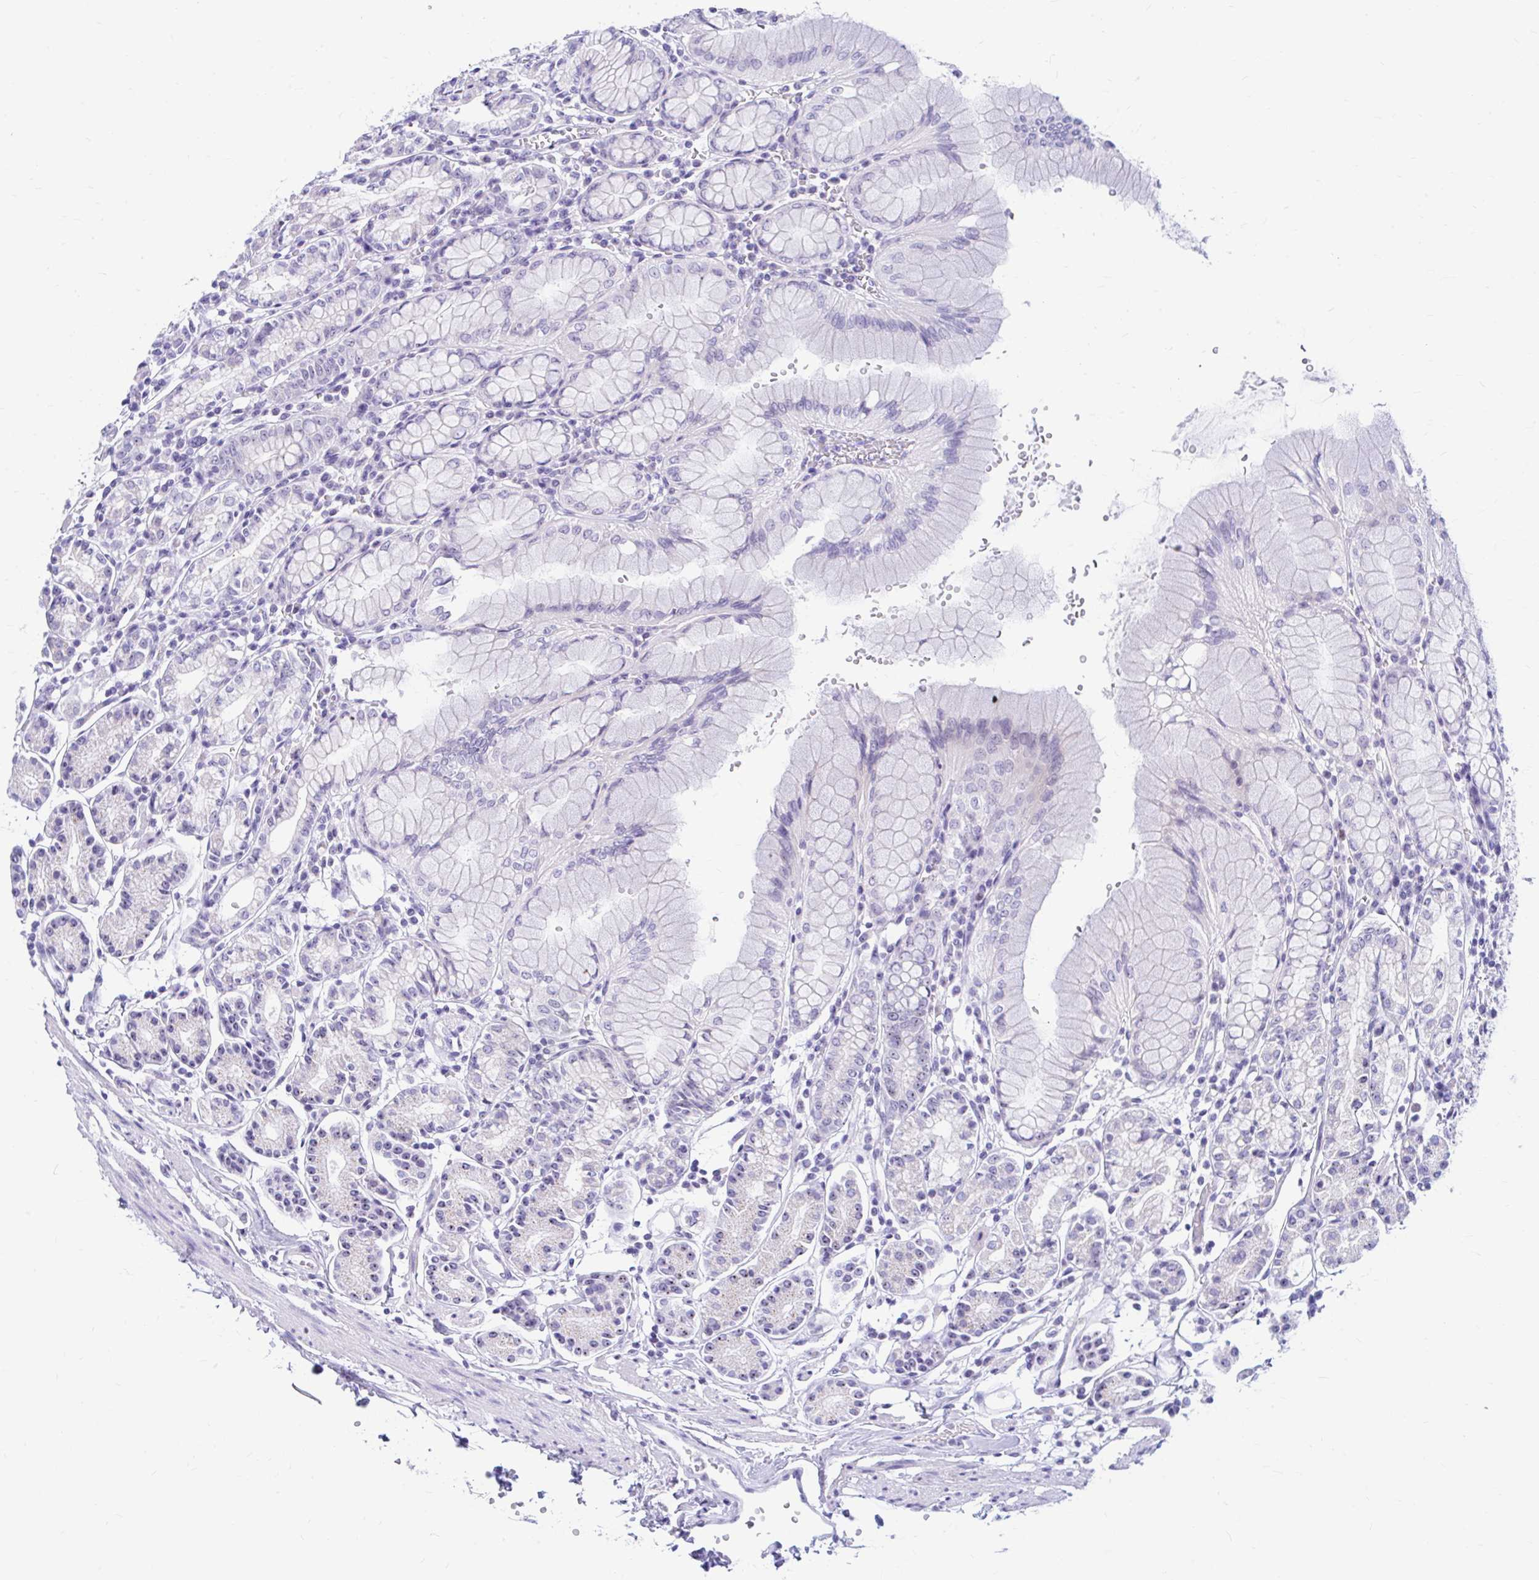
{"staining": {"intensity": "weak", "quantity": "<25%", "location": "nuclear"}, "tissue": "stomach", "cell_type": "Glandular cells", "image_type": "normal", "snomed": [{"axis": "morphology", "description": "Normal tissue, NOS"}, {"axis": "topography", "description": "Stomach"}], "caption": "High magnification brightfield microscopy of benign stomach stained with DAB (brown) and counterstained with hematoxylin (blue): glandular cells show no significant staining.", "gene": "FTSJ3", "patient": {"sex": "female", "age": 62}}